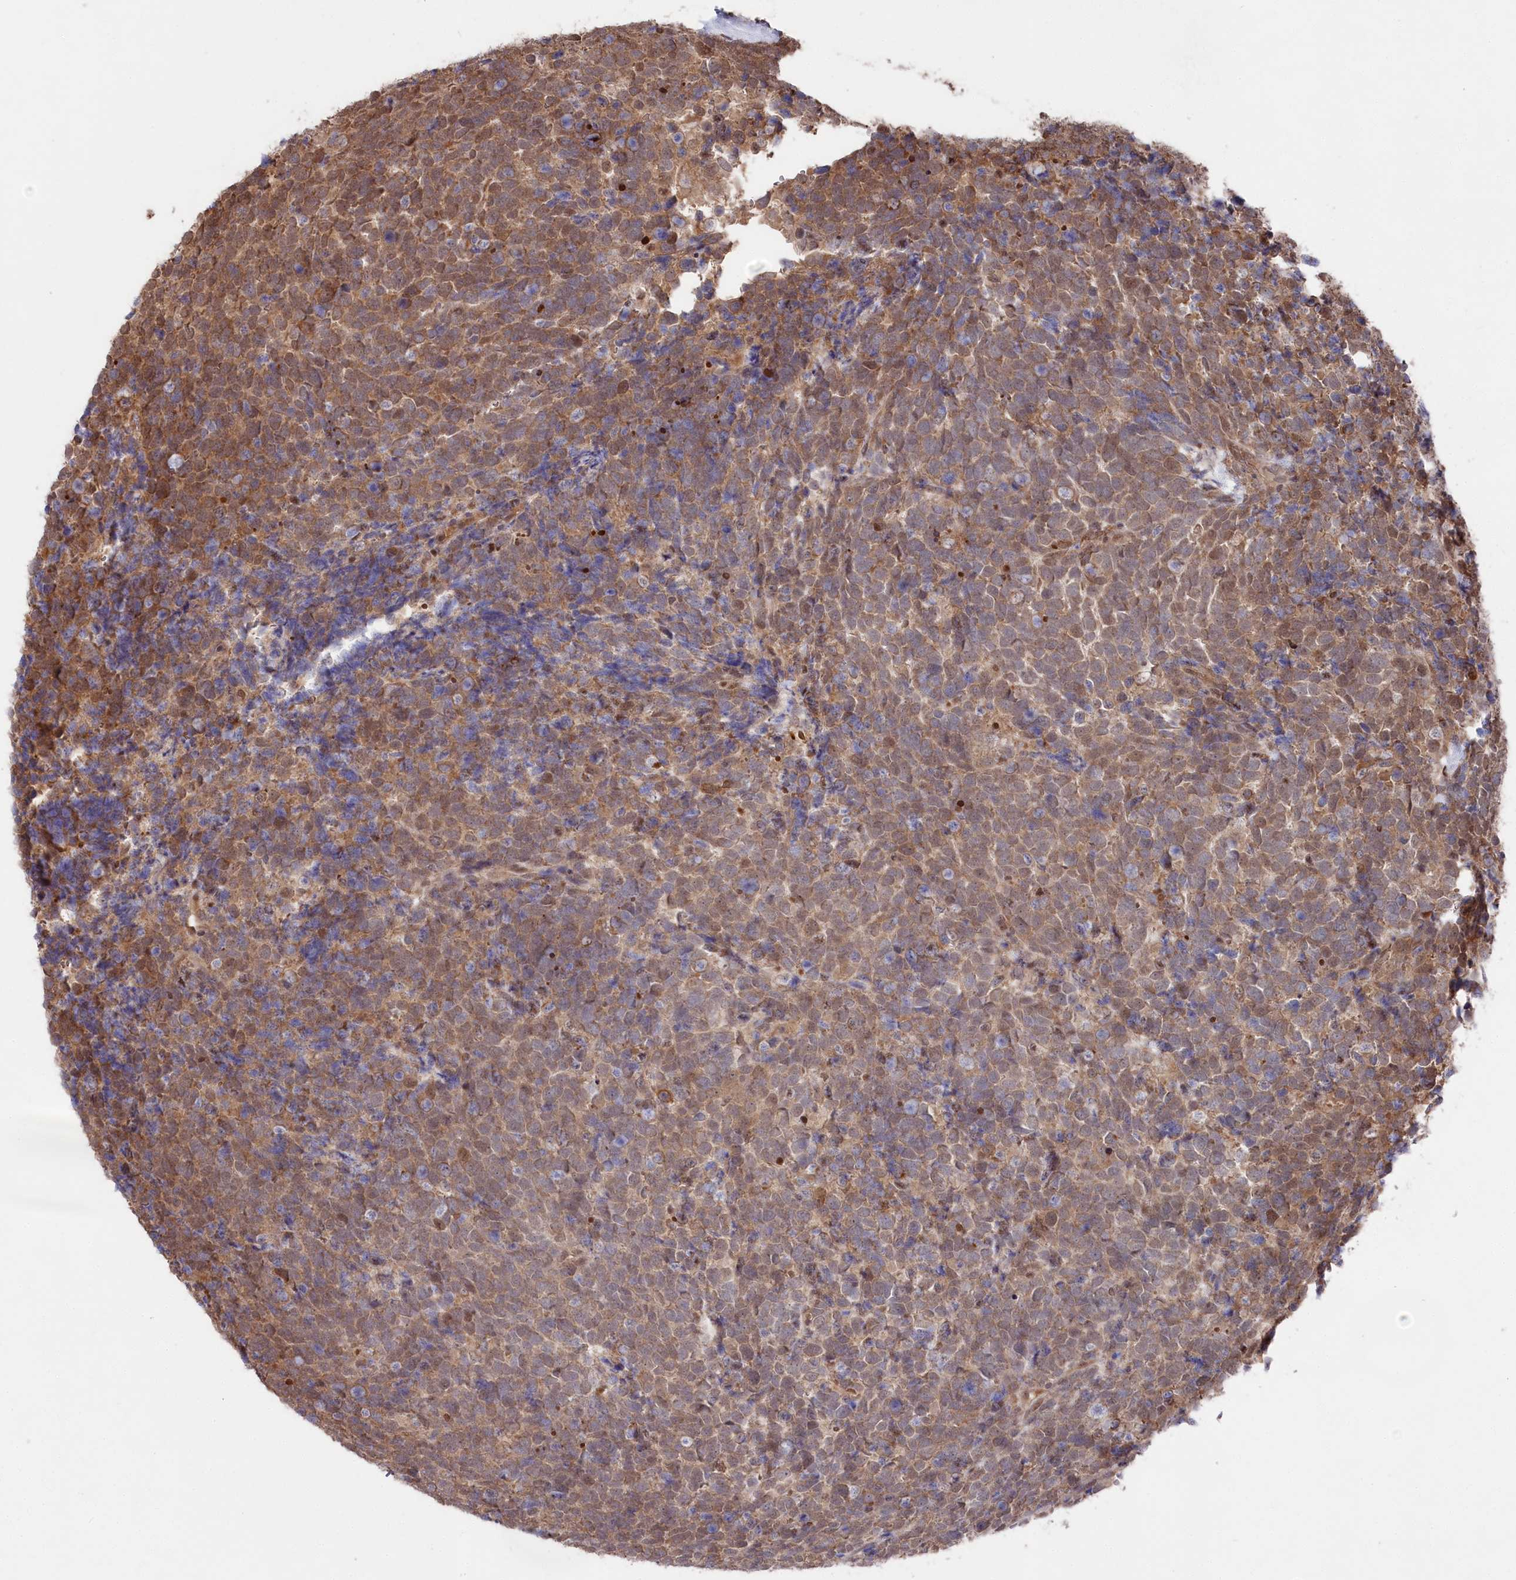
{"staining": {"intensity": "moderate", "quantity": ">75%", "location": "cytoplasmic/membranous,nuclear"}, "tissue": "urothelial cancer", "cell_type": "Tumor cells", "image_type": "cancer", "snomed": [{"axis": "morphology", "description": "Urothelial carcinoma, High grade"}, {"axis": "topography", "description": "Urinary bladder"}], "caption": "Immunohistochemistry (IHC) image of neoplastic tissue: high-grade urothelial carcinoma stained using immunohistochemistry reveals medium levels of moderate protein expression localized specifically in the cytoplasmic/membranous and nuclear of tumor cells, appearing as a cytoplasmic/membranous and nuclear brown color.", "gene": "PSMA1", "patient": {"sex": "female", "age": 82}}